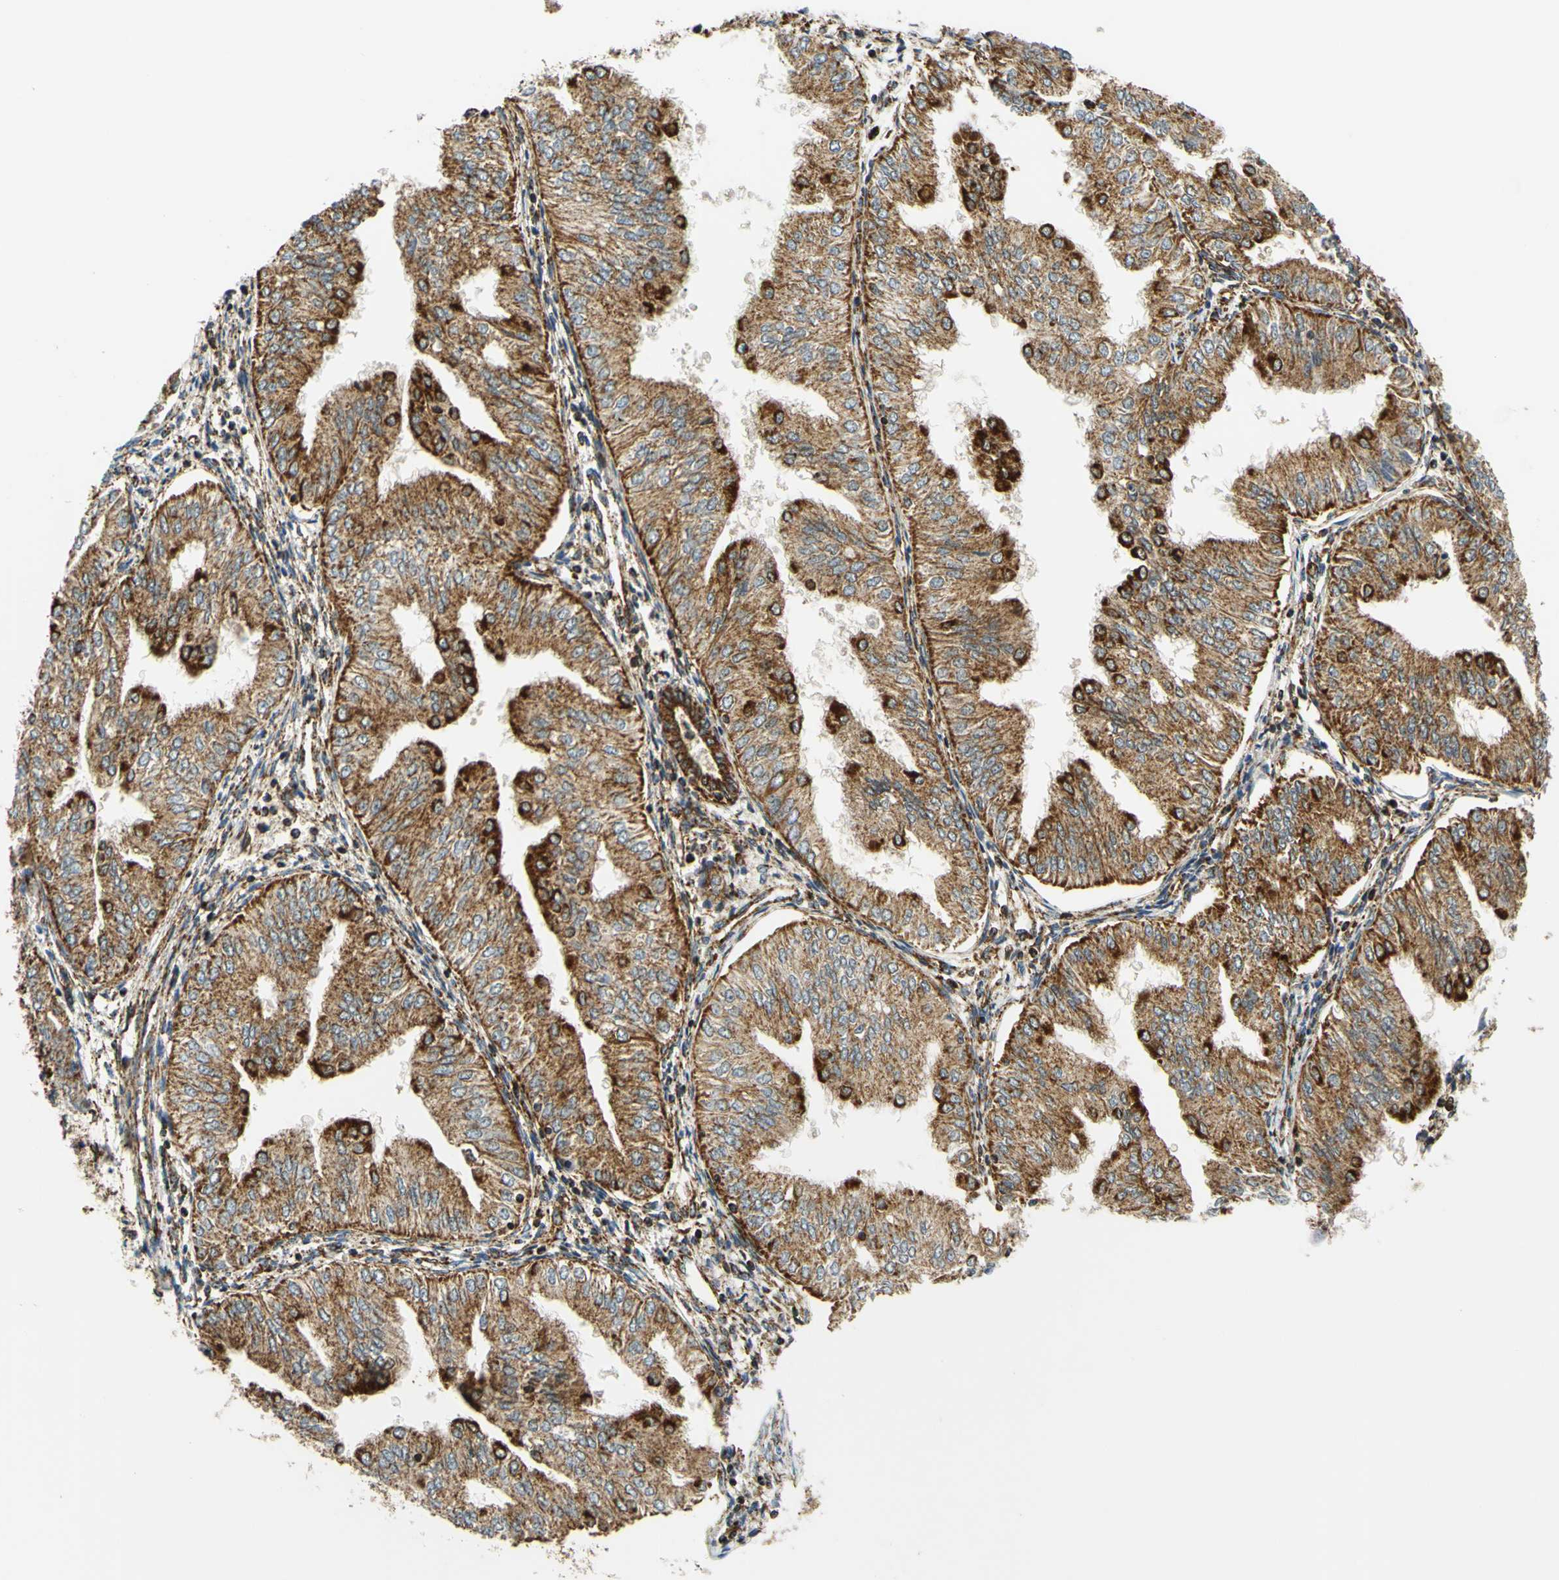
{"staining": {"intensity": "strong", "quantity": ">75%", "location": "cytoplasmic/membranous"}, "tissue": "endometrial cancer", "cell_type": "Tumor cells", "image_type": "cancer", "snomed": [{"axis": "morphology", "description": "Adenocarcinoma, NOS"}, {"axis": "topography", "description": "Endometrium"}], "caption": "Immunohistochemistry (IHC) (DAB (3,3'-diaminobenzidine)) staining of human adenocarcinoma (endometrial) reveals strong cytoplasmic/membranous protein expression in approximately >75% of tumor cells.", "gene": "MAVS", "patient": {"sex": "female", "age": 53}}